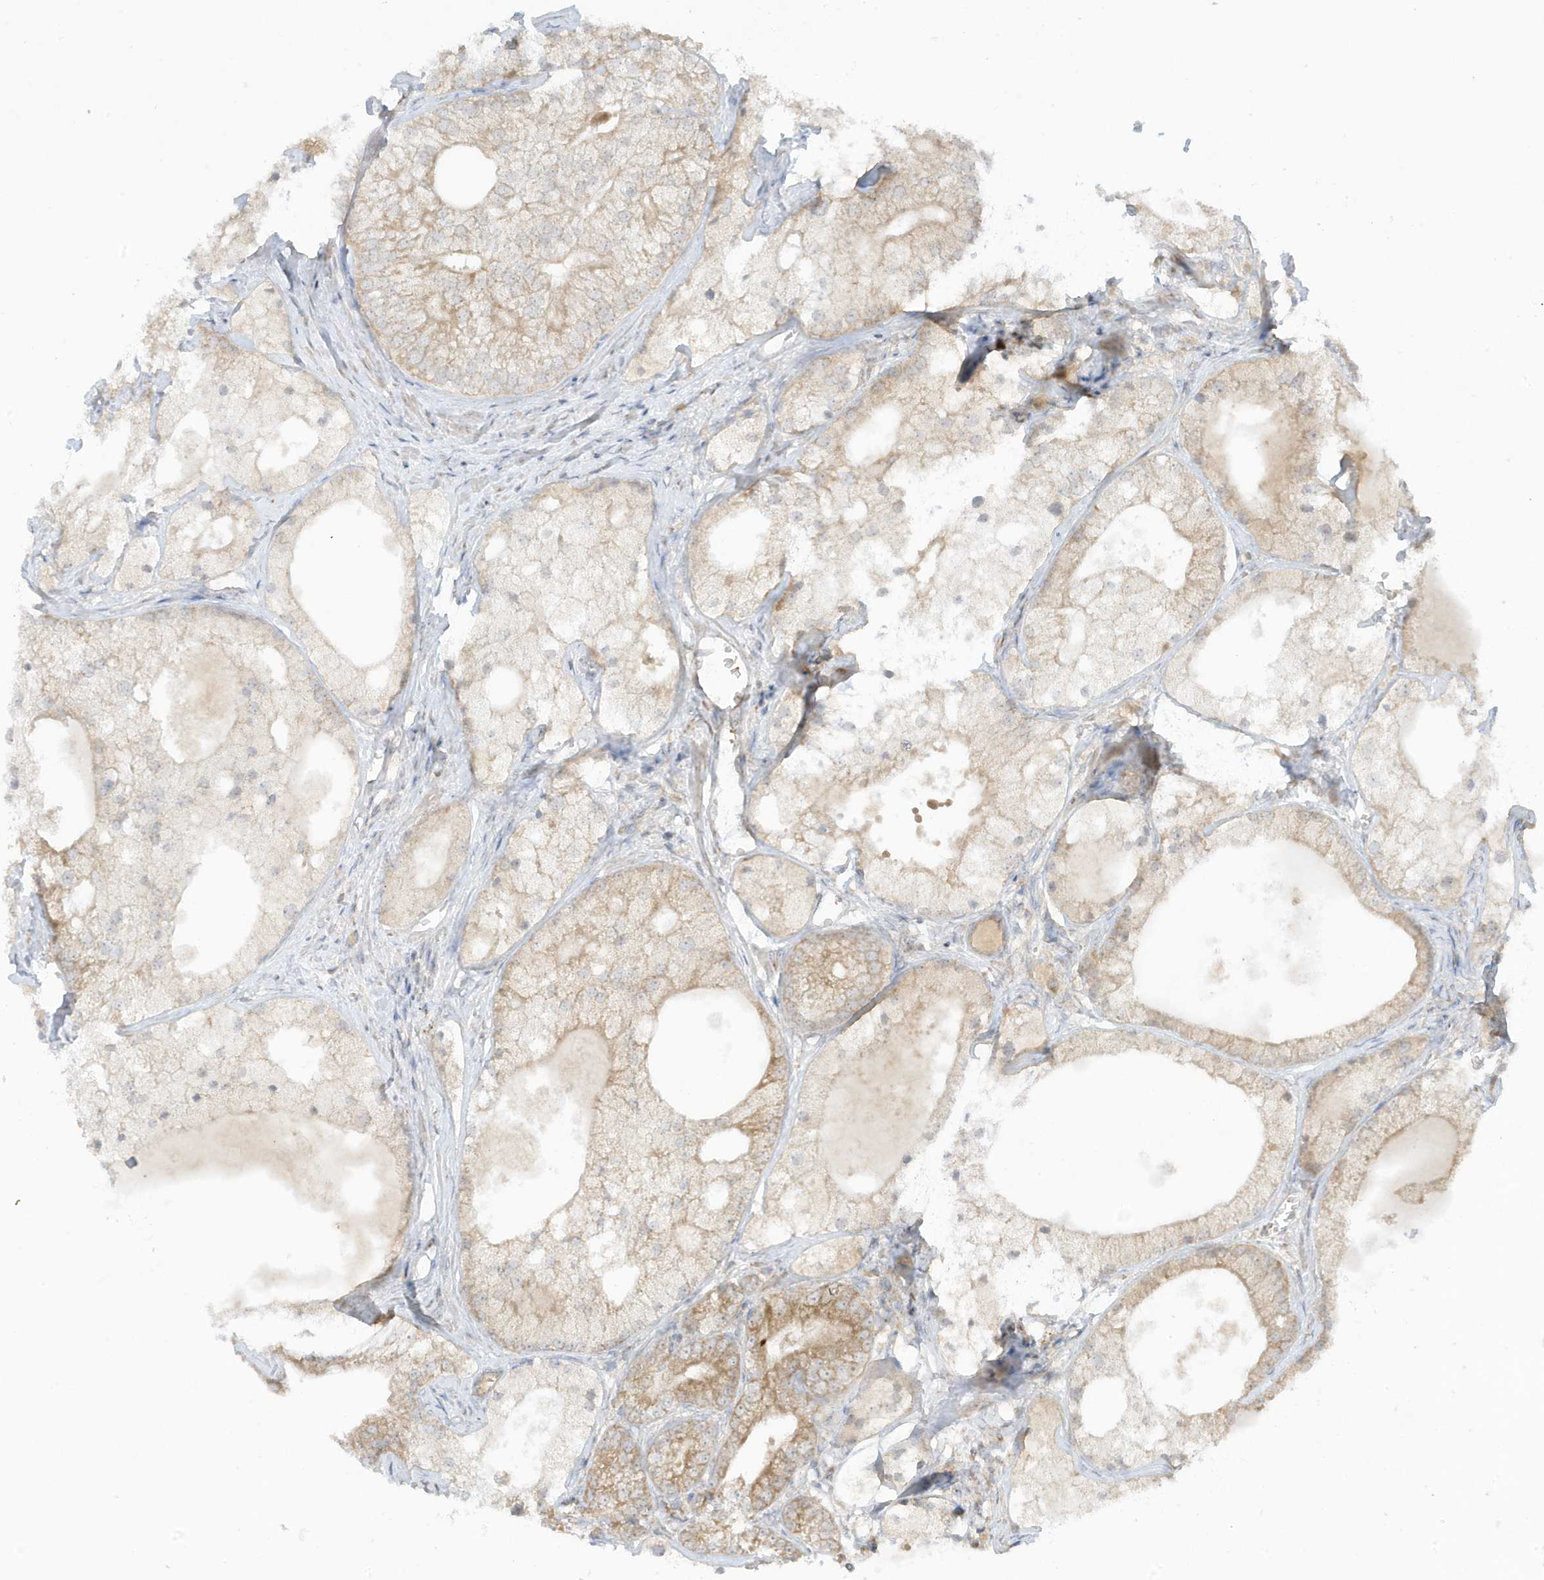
{"staining": {"intensity": "moderate", "quantity": "<25%", "location": "cytoplasmic/membranous"}, "tissue": "prostate cancer", "cell_type": "Tumor cells", "image_type": "cancer", "snomed": [{"axis": "morphology", "description": "Adenocarcinoma, Low grade"}, {"axis": "topography", "description": "Prostate"}], "caption": "Moderate cytoplasmic/membranous expression for a protein is present in about <25% of tumor cells of prostate cancer using IHC.", "gene": "NPPC", "patient": {"sex": "male", "age": 69}}